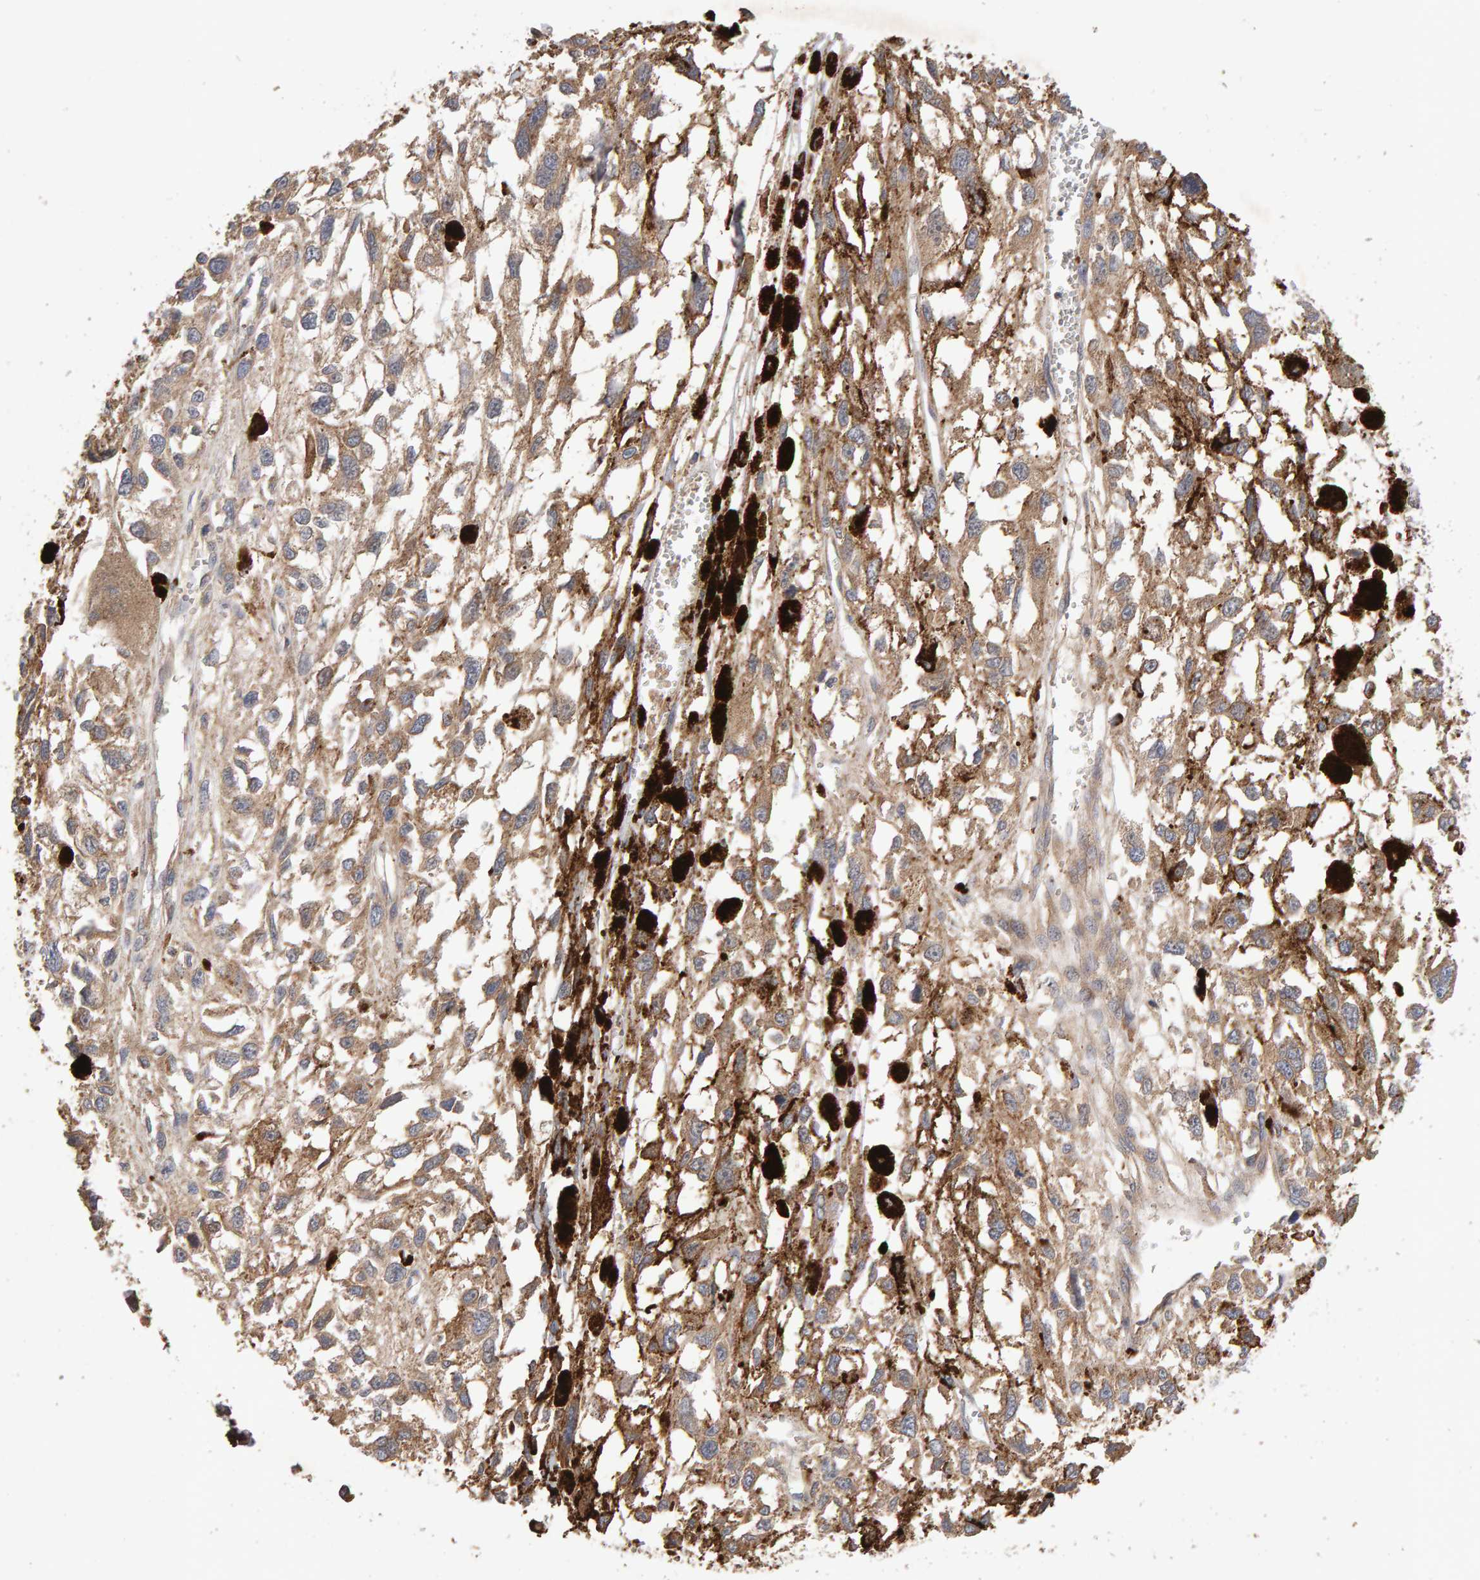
{"staining": {"intensity": "moderate", "quantity": ">75%", "location": "cytoplasmic/membranous"}, "tissue": "melanoma", "cell_type": "Tumor cells", "image_type": "cancer", "snomed": [{"axis": "morphology", "description": "Malignant melanoma, Metastatic site"}, {"axis": "topography", "description": "Lymph node"}], "caption": "Immunohistochemistry (IHC) (DAB) staining of human melanoma shows moderate cytoplasmic/membranous protein staining in about >75% of tumor cells.", "gene": "RNF19A", "patient": {"sex": "male", "age": 59}}